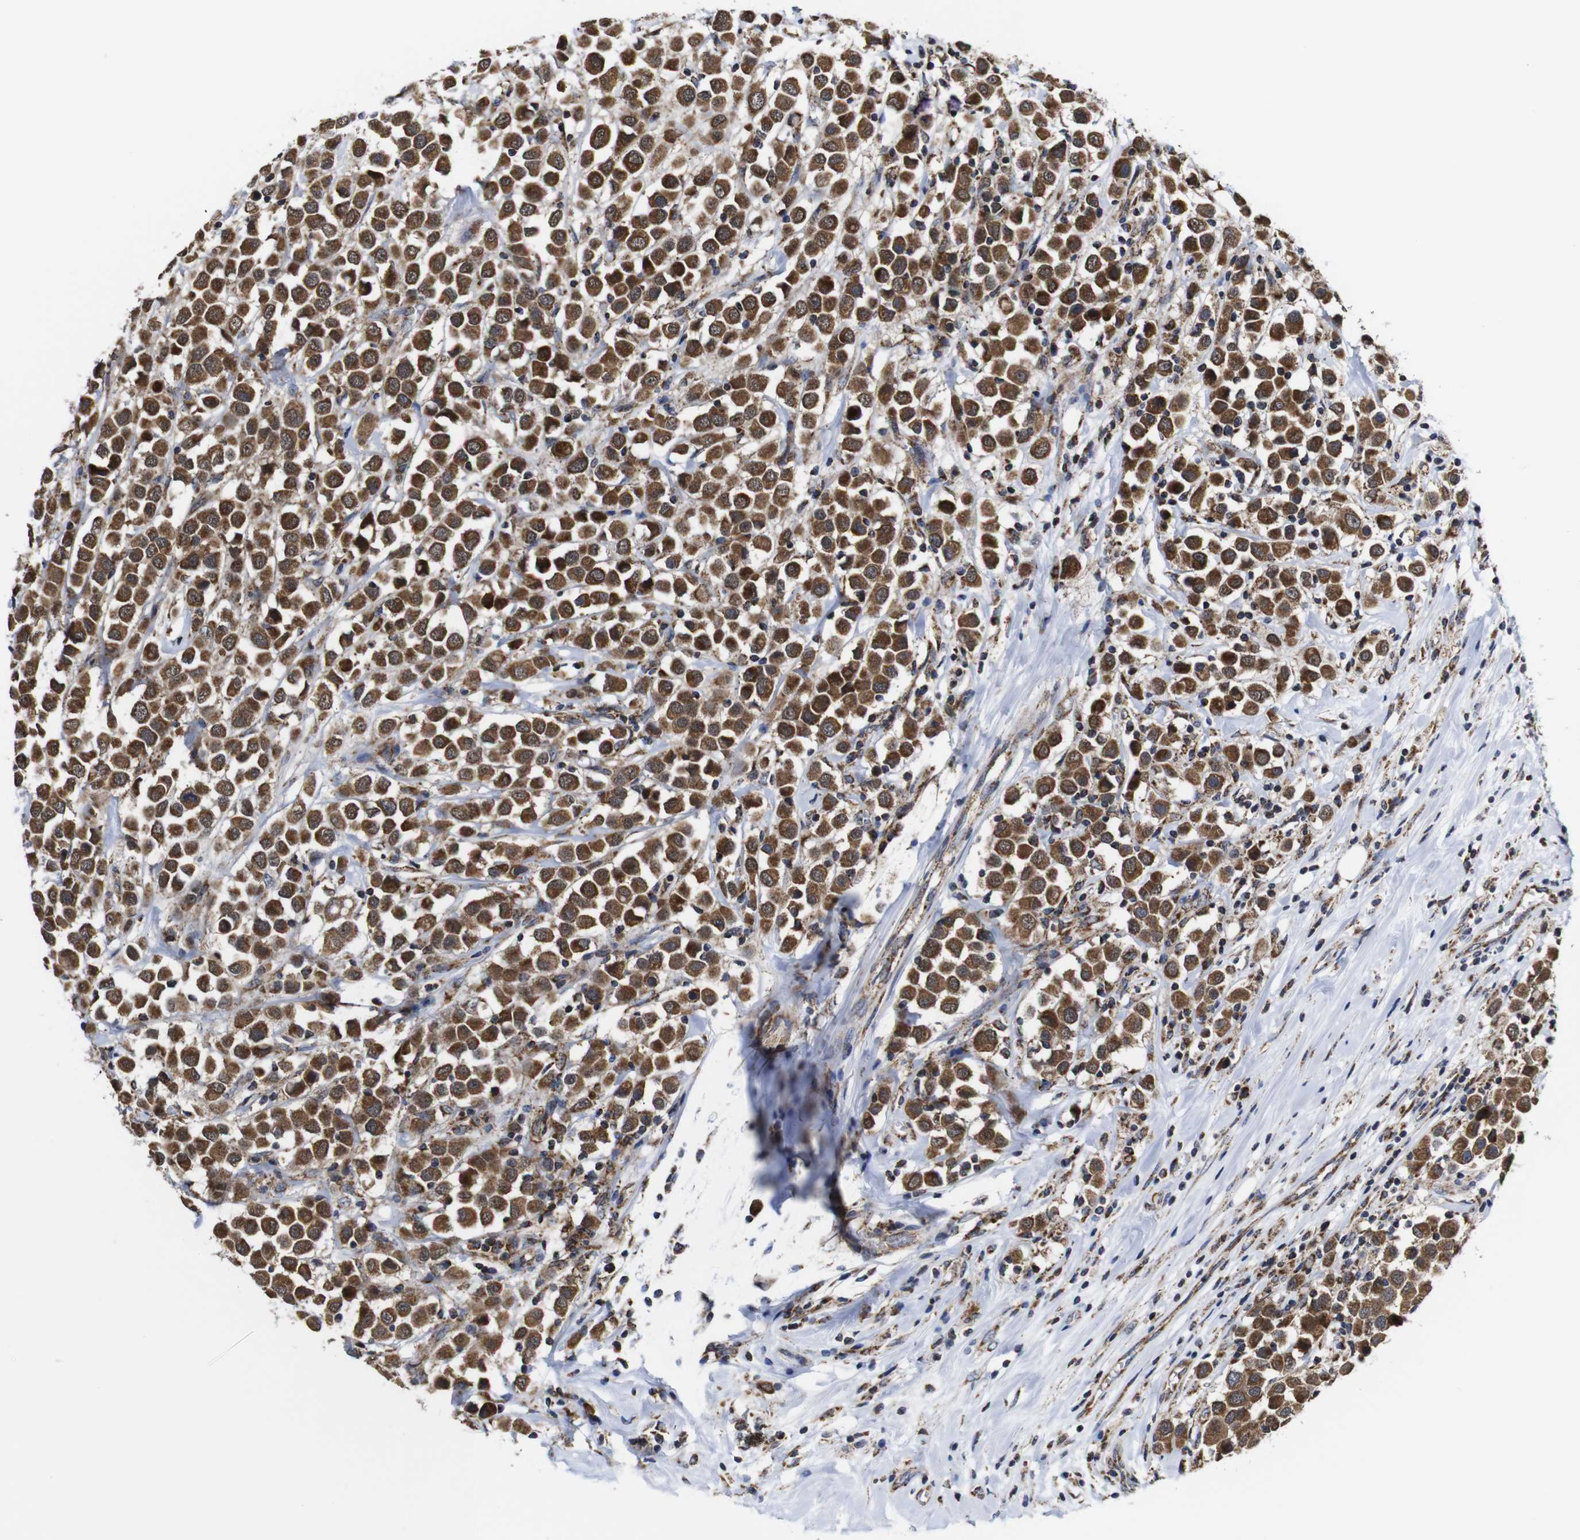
{"staining": {"intensity": "strong", "quantity": ">75%", "location": "cytoplasmic/membranous"}, "tissue": "breast cancer", "cell_type": "Tumor cells", "image_type": "cancer", "snomed": [{"axis": "morphology", "description": "Duct carcinoma"}, {"axis": "topography", "description": "Breast"}], "caption": "Breast intraductal carcinoma stained with a brown dye demonstrates strong cytoplasmic/membranous positive staining in approximately >75% of tumor cells.", "gene": "C17orf80", "patient": {"sex": "female", "age": 61}}